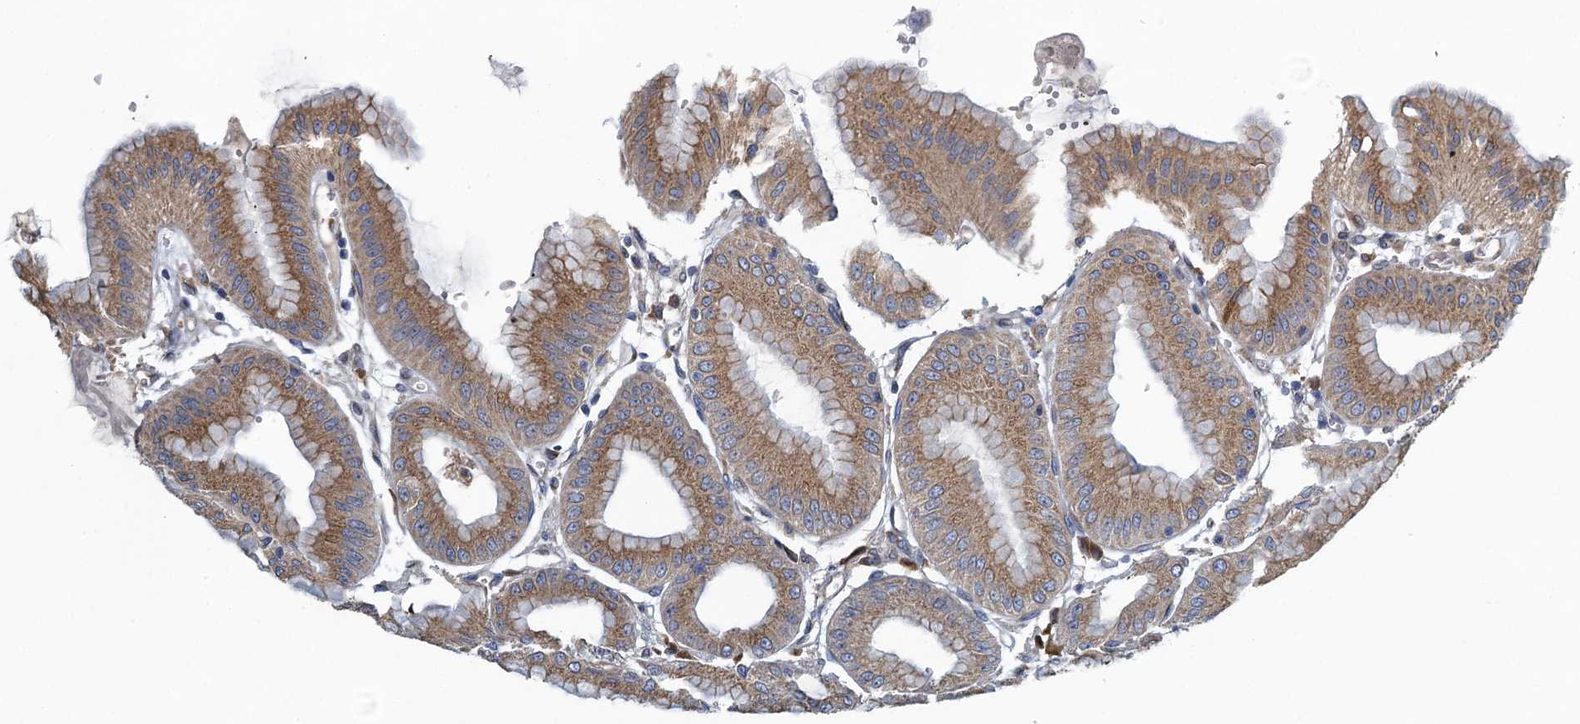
{"staining": {"intensity": "moderate", "quantity": ">75%", "location": "cytoplasmic/membranous"}, "tissue": "stomach", "cell_type": "Glandular cells", "image_type": "normal", "snomed": [{"axis": "morphology", "description": "Normal tissue, NOS"}, {"axis": "topography", "description": "Stomach, lower"}], "caption": "This histopathology image reveals IHC staining of unremarkable human stomach, with medium moderate cytoplasmic/membranous positivity in approximately >75% of glandular cells.", "gene": "ALG2", "patient": {"sex": "male", "age": 71}}